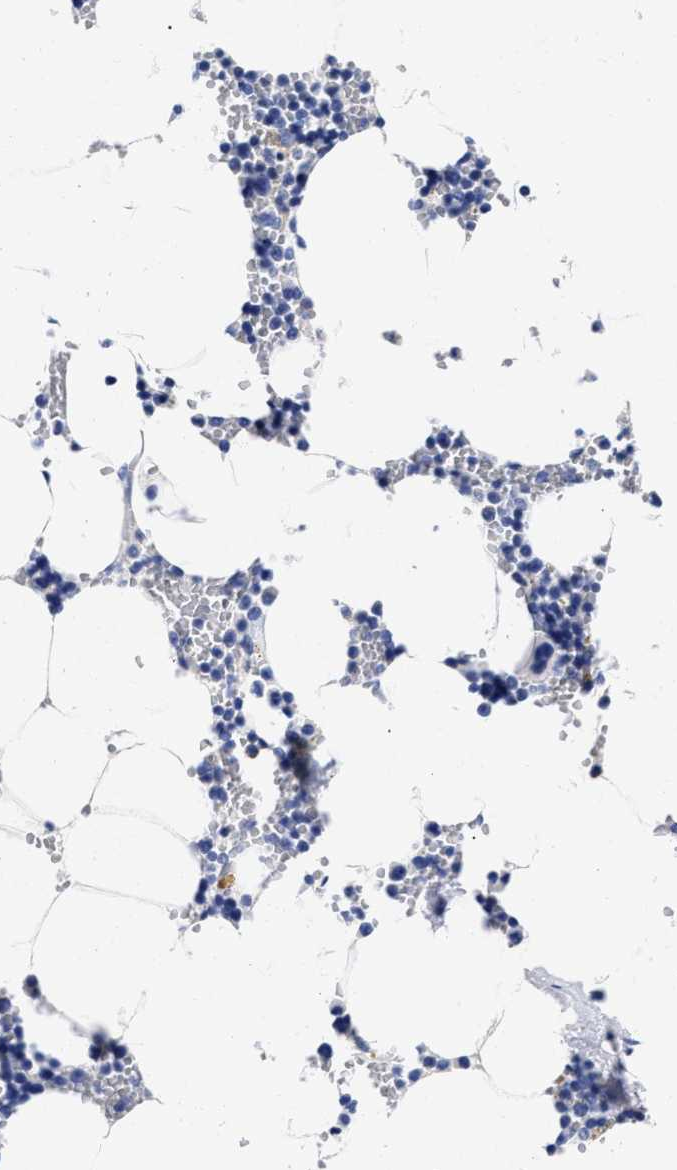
{"staining": {"intensity": "negative", "quantity": "none", "location": "none"}, "tissue": "bone marrow", "cell_type": "Hematopoietic cells", "image_type": "normal", "snomed": [{"axis": "morphology", "description": "Normal tissue, NOS"}, {"axis": "topography", "description": "Bone marrow"}], "caption": "Immunohistochemical staining of normal human bone marrow reveals no significant positivity in hematopoietic cells. (Brightfield microscopy of DAB immunohistochemistry (IHC) at high magnification).", "gene": "LRRC8E", "patient": {"sex": "male", "age": 70}}